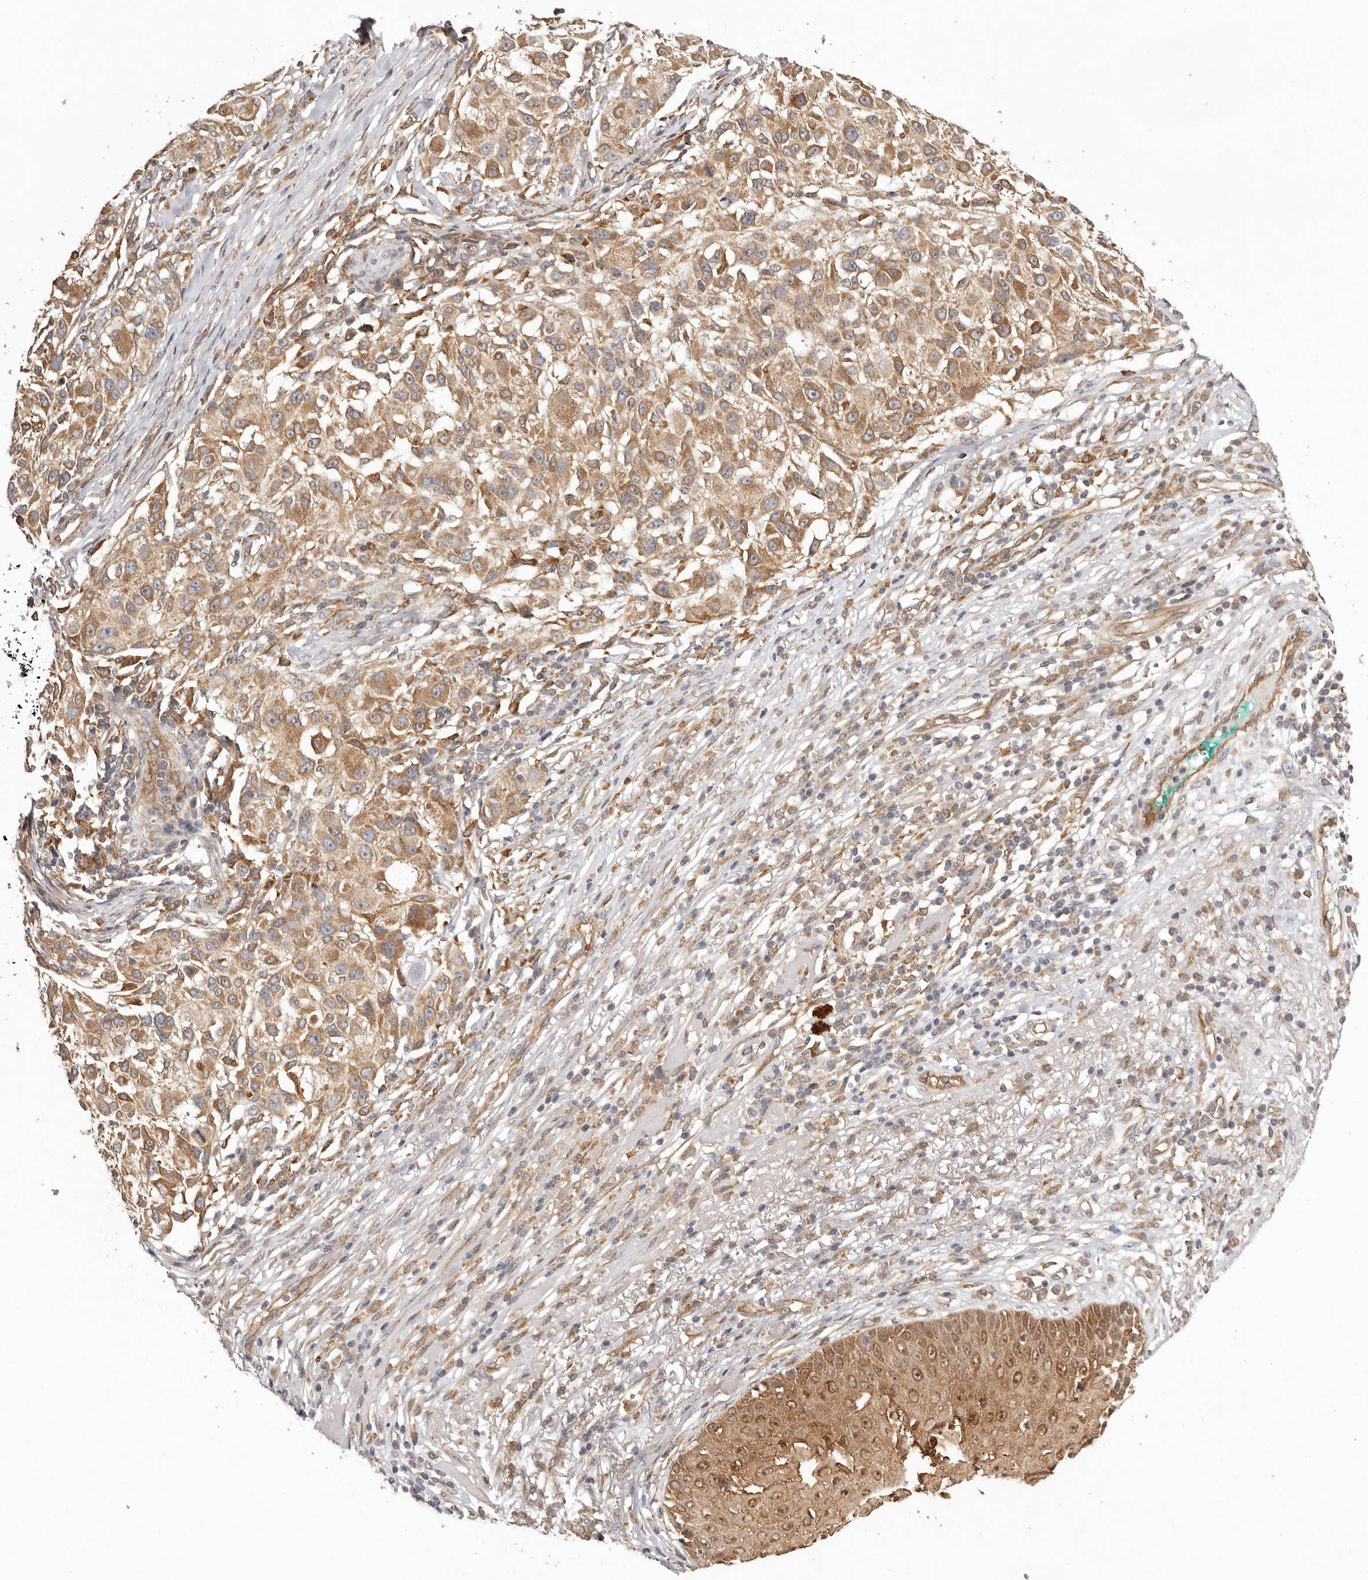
{"staining": {"intensity": "moderate", "quantity": ">75%", "location": "cytoplasmic/membranous"}, "tissue": "melanoma", "cell_type": "Tumor cells", "image_type": "cancer", "snomed": [{"axis": "morphology", "description": "Necrosis, NOS"}, {"axis": "morphology", "description": "Malignant melanoma, NOS"}, {"axis": "topography", "description": "Skin"}], "caption": "This micrograph displays malignant melanoma stained with IHC to label a protein in brown. The cytoplasmic/membranous of tumor cells show moderate positivity for the protein. Nuclei are counter-stained blue.", "gene": "UBR2", "patient": {"sex": "female", "age": 87}}